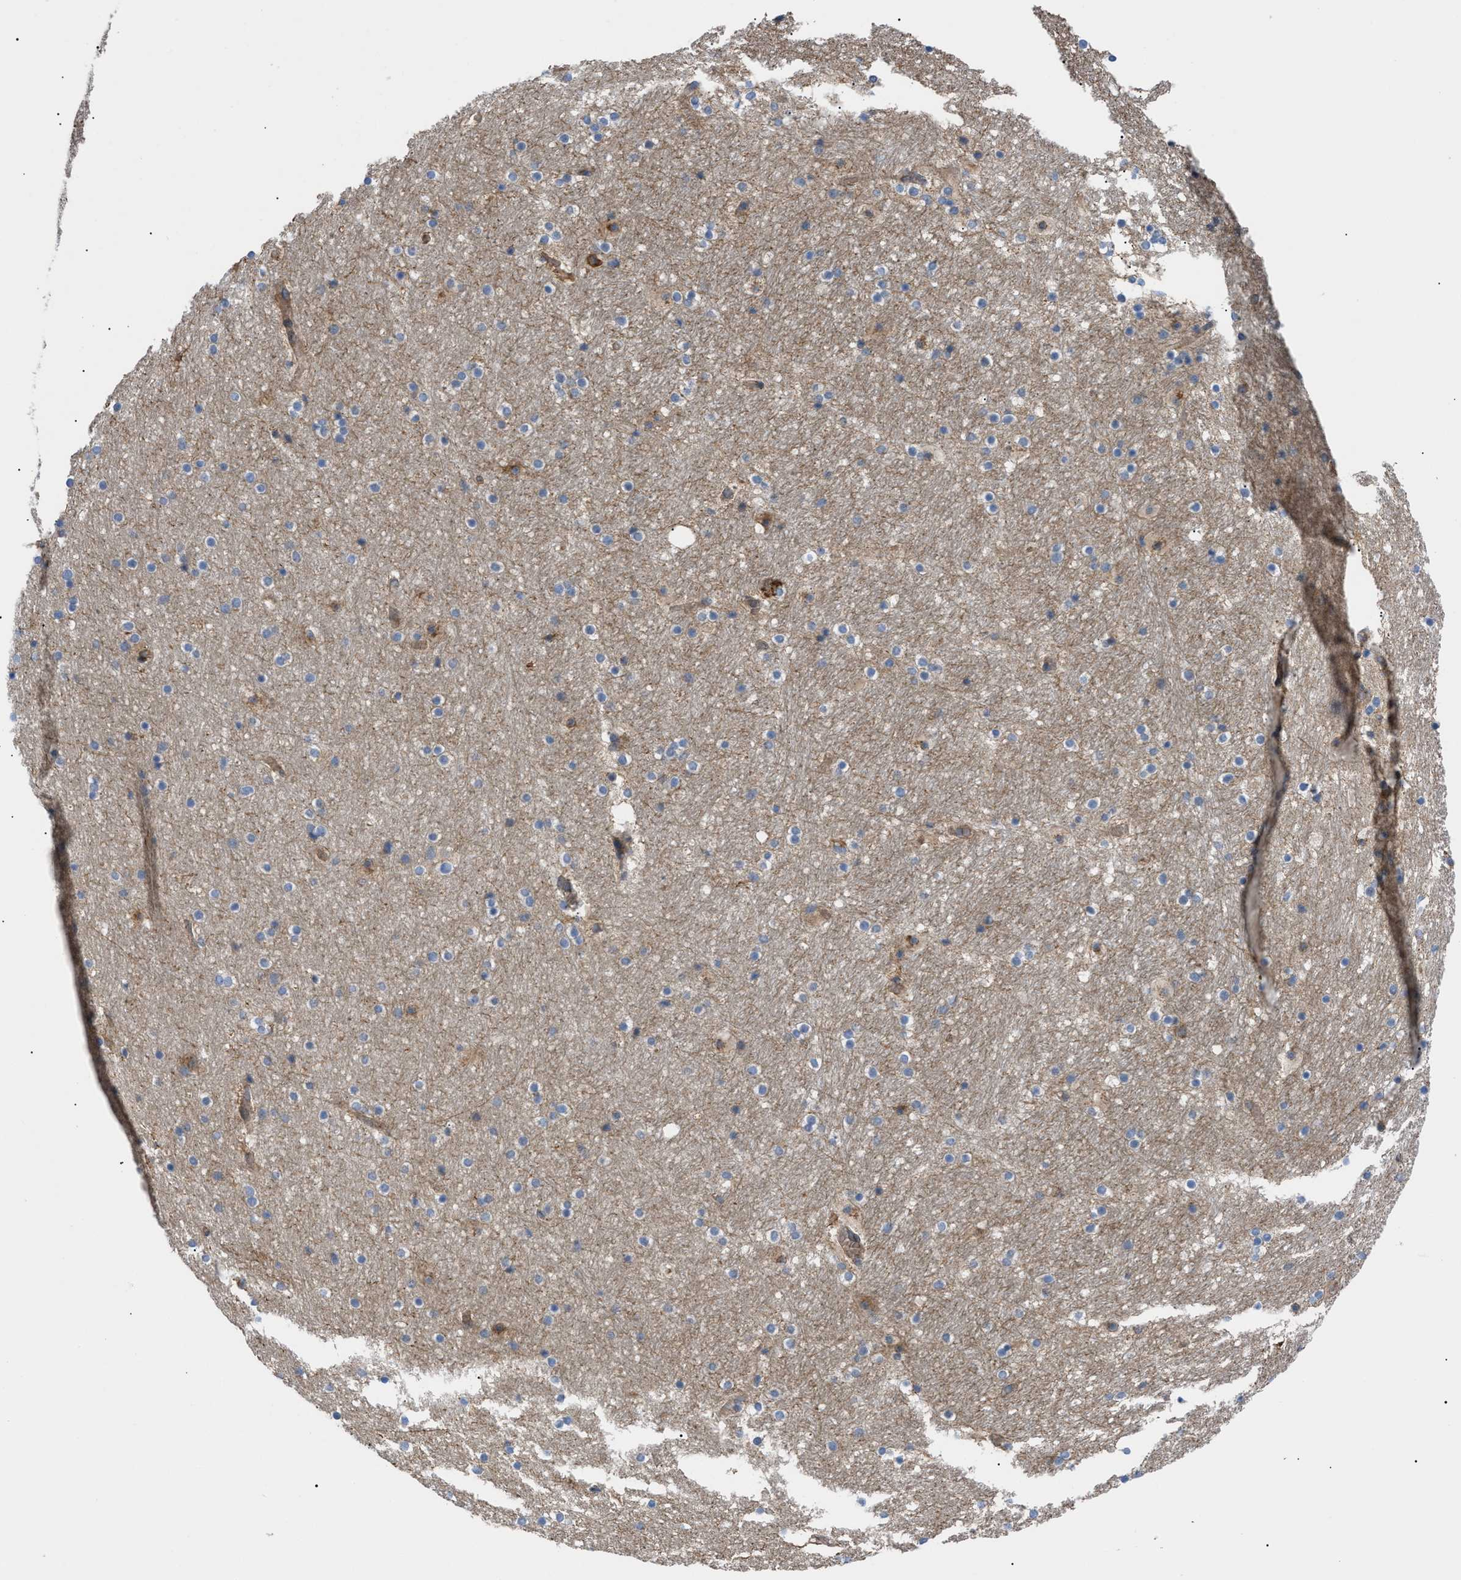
{"staining": {"intensity": "moderate", "quantity": "<25%", "location": "cytoplasmic/membranous"}, "tissue": "hippocampus", "cell_type": "Glial cells", "image_type": "normal", "snomed": [{"axis": "morphology", "description": "Normal tissue, NOS"}, {"axis": "topography", "description": "Hippocampus"}], "caption": "There is low levels of moderate cytoplasmic/membranous positivity in glial cells of benign hippocampus, as demonstrated by immunohistochemical staining (brown color).", "gene": "MYO10", "patient": {"sex": "male", "age": 45}}